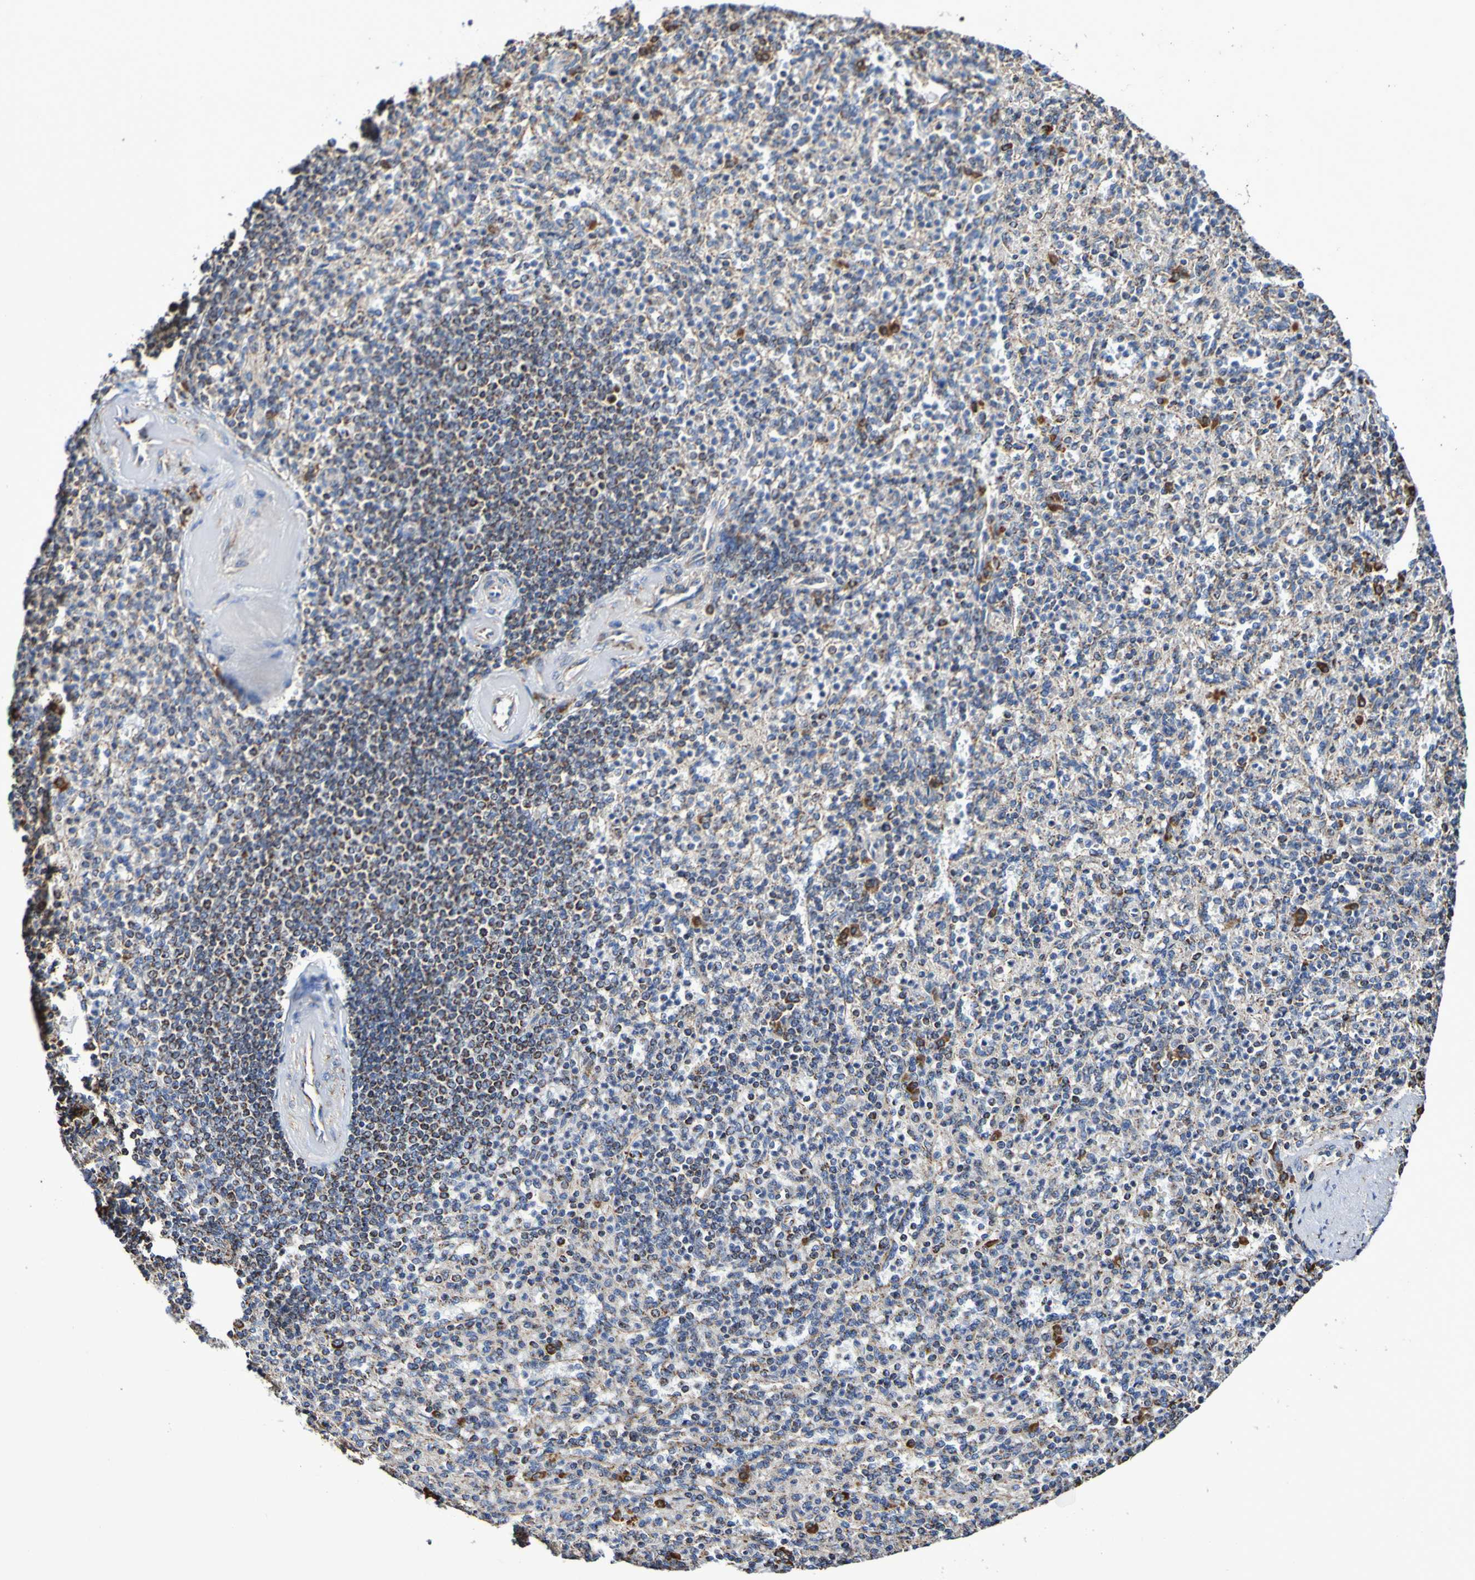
{"staining": {"intensity": "strong", "quantity": "<25%", "location": "cytoplasmic/membranous"}, "tissue": "spleen", "cell_type": "Cells in red pulp", "image_type": "normal", "snomed": [{"axis": "morphology", "description": "Normal tissue, NOS"}, {"axis": "topography", "description": "Spleen"}], "caption": "A micrograph showing strong cytoplasmic/membranous positivity in approximately <25% of cells in red pulp in benign spleen, as visualized by brown immunohistochemical staining.", "gene": "IL18R1", "patient": {"sex": "female", "age": 74}}